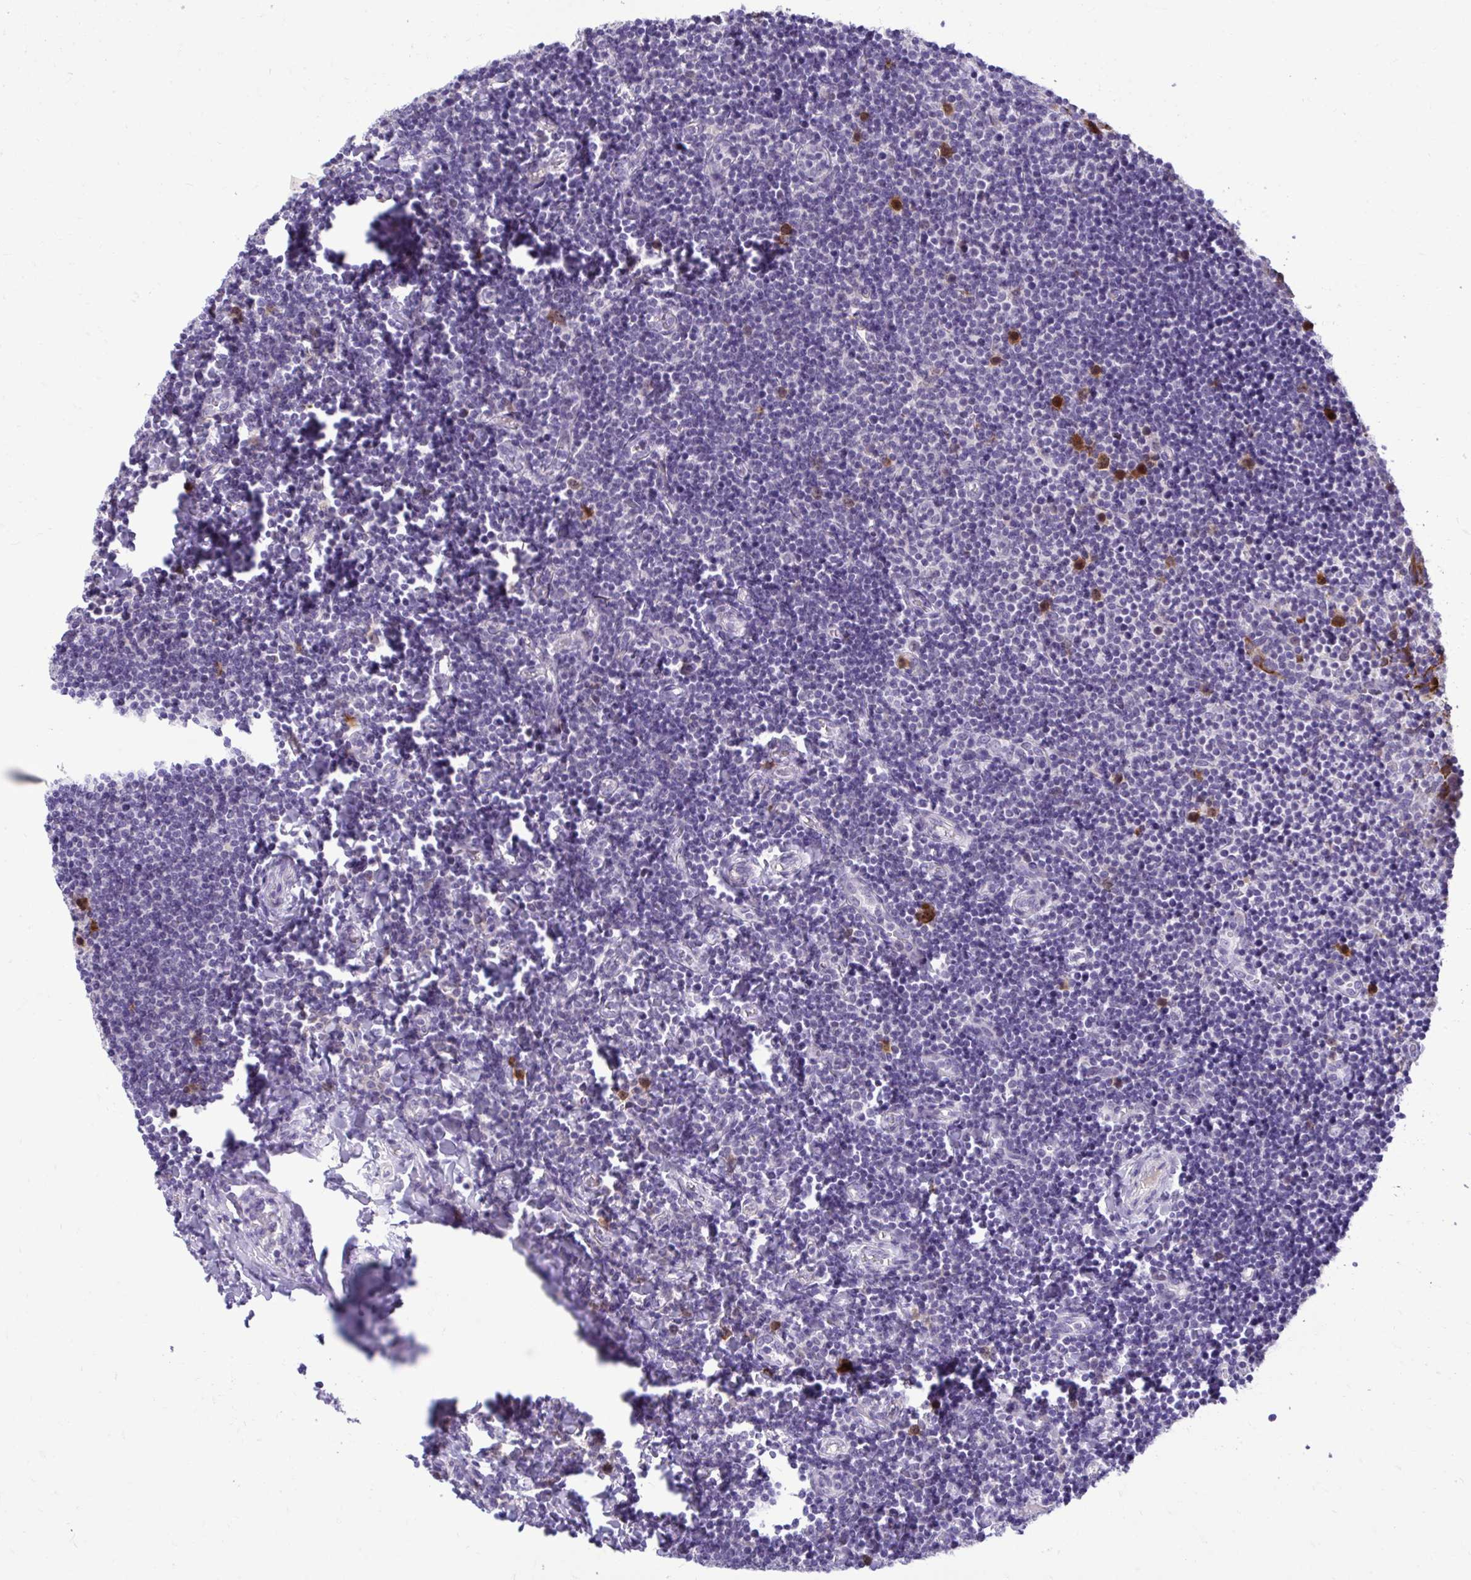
{"staining": {"intensity": "strong", "quantity": "<25%", "location": "cytoplasmic/membranous"}, "tissue": "tonsil", "cell_type": "Germinal center cells", "image_type": "normal", "snomed": [{"axis": "morphology", "description": "Normal tissue, NOS"}, {"axis": "topography", "description": "Tonsil"}], "caption": "Immunohistochemistry (IHC) histopathology image of normal human tonsil stained for a protein (brown), which exhibits medium levels of strong cytoplasmic/membranous expression in about <25% of germinal center cells.", "gene": "CDC20", "patient": {"sex": "female", "age": 10}}